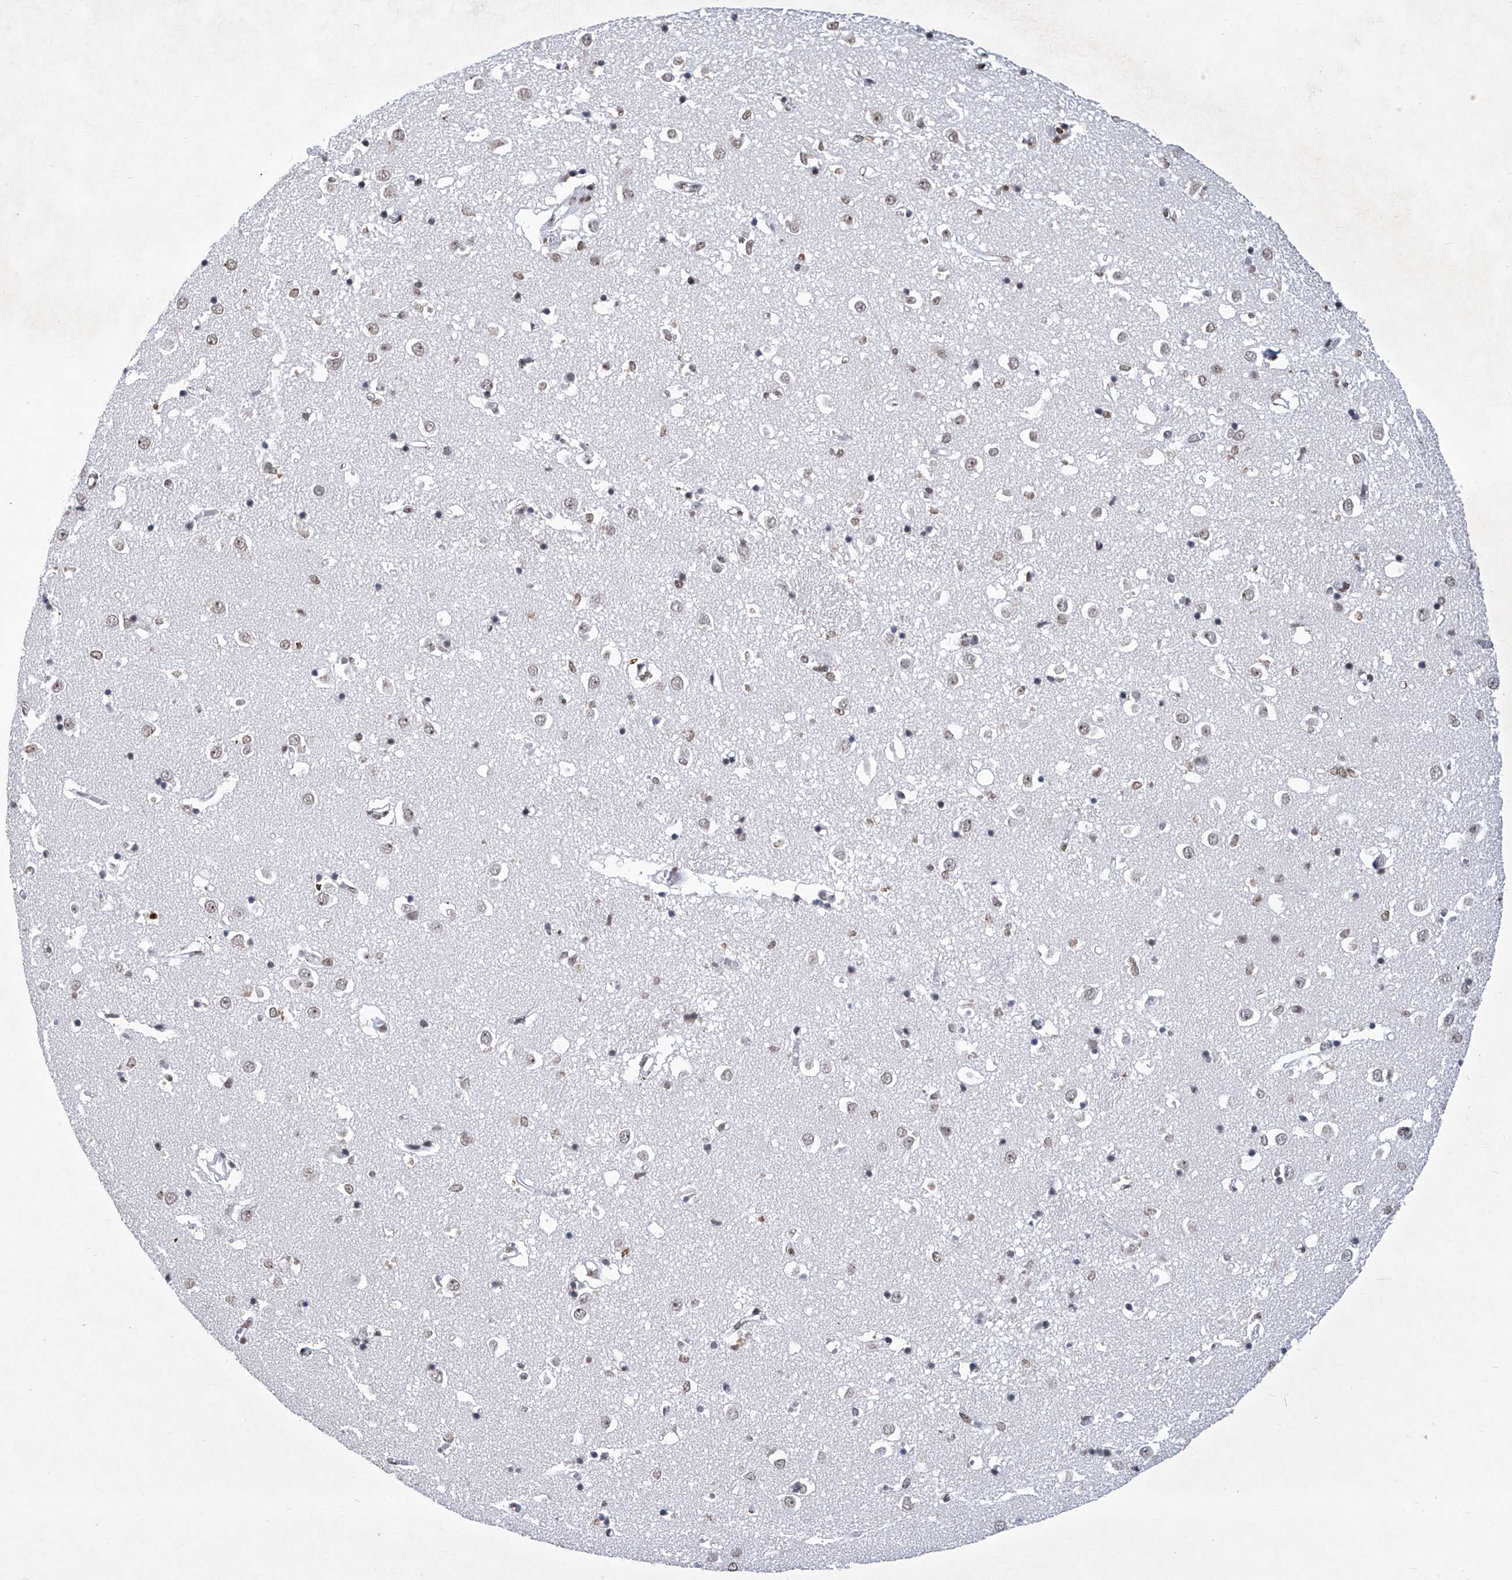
{"staining": {"intensity": "moderate", "quantity": "25%-75%", "location": "nuclear"}, "tissue": "caudate", "cell_type": "Glial cells", "image_type": "normal", "snomed": [{"axis": "morphology", "description": "Normal tissue, NOS"}, {"axis": "topography", "description": "Lateral ventricle wall"}], "caption": "A histopathology image of human caudate stained for a protein displays moderate nuclear brown staining in glial cells. (brown staining indicates protein expression, while blue staining denotes nuclei).", "gene": "HEY2", "patient": {"sex": "male", "age": 70}}